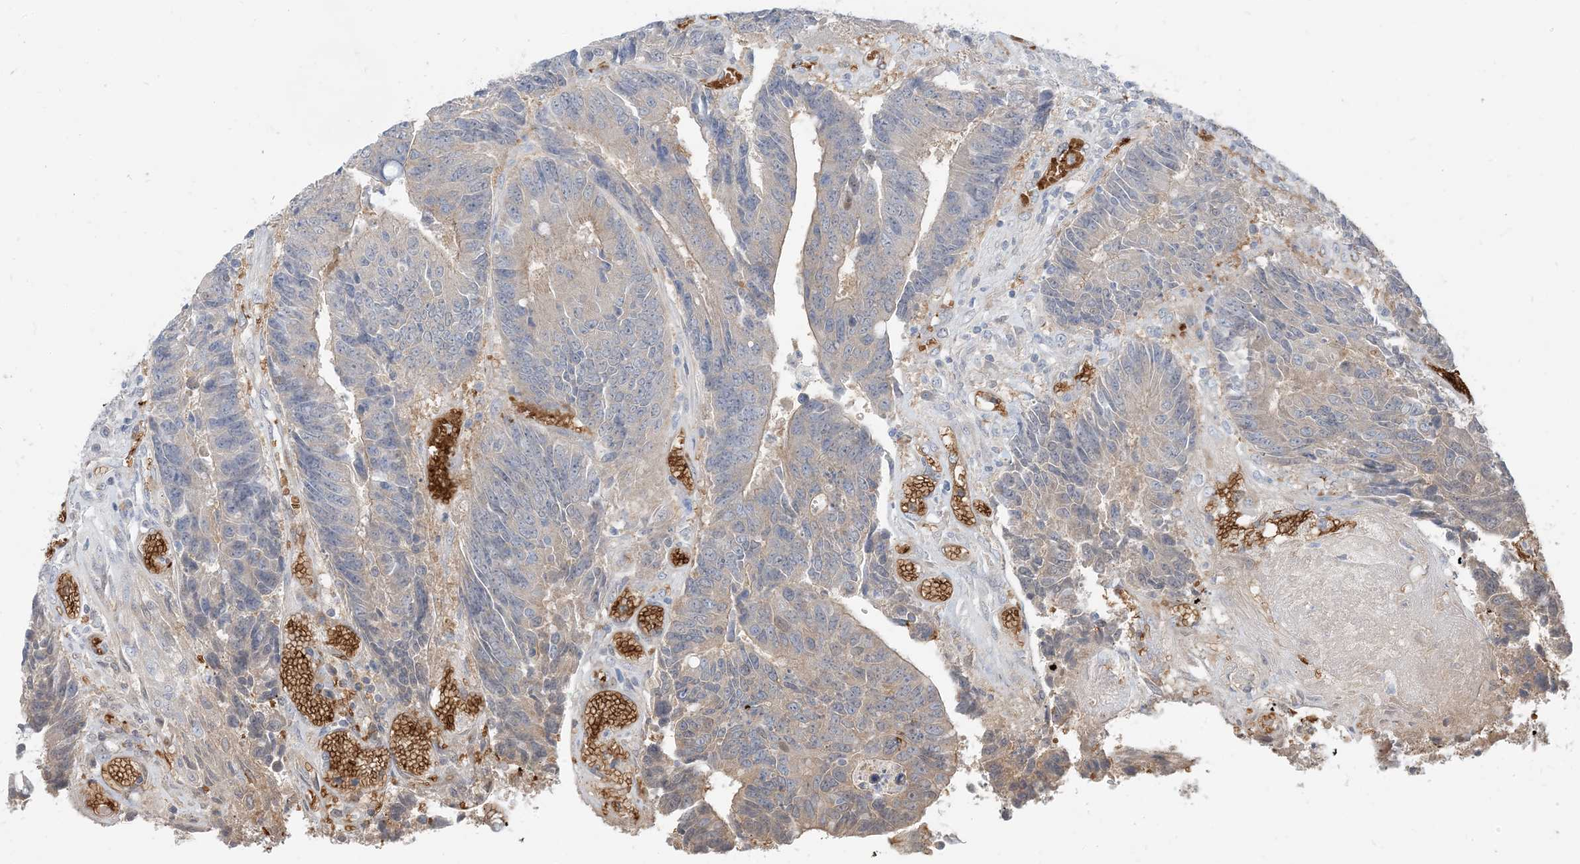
{"staining": {"intensity": "negative", "quantity": "none", "location": "none"}, "tissue": "colorectal cancer", "cell_type": "Tumor cells", "image_type": "cancer", "snomed": [{"axis": "morphology", "description": "Adenocarcinoma, NOS"}, {"axis": "topography", "description": "Rectum"}], "caption": "High magnification brightfield microscopy of colorectal cancer (adenocarcinoma) stained with DAB (brown) and counterstained with hematoxylin (blue): tumor cells show no significant expression.", "gene": "RIN1", "patient": {"sex": "male", "age": 84}}